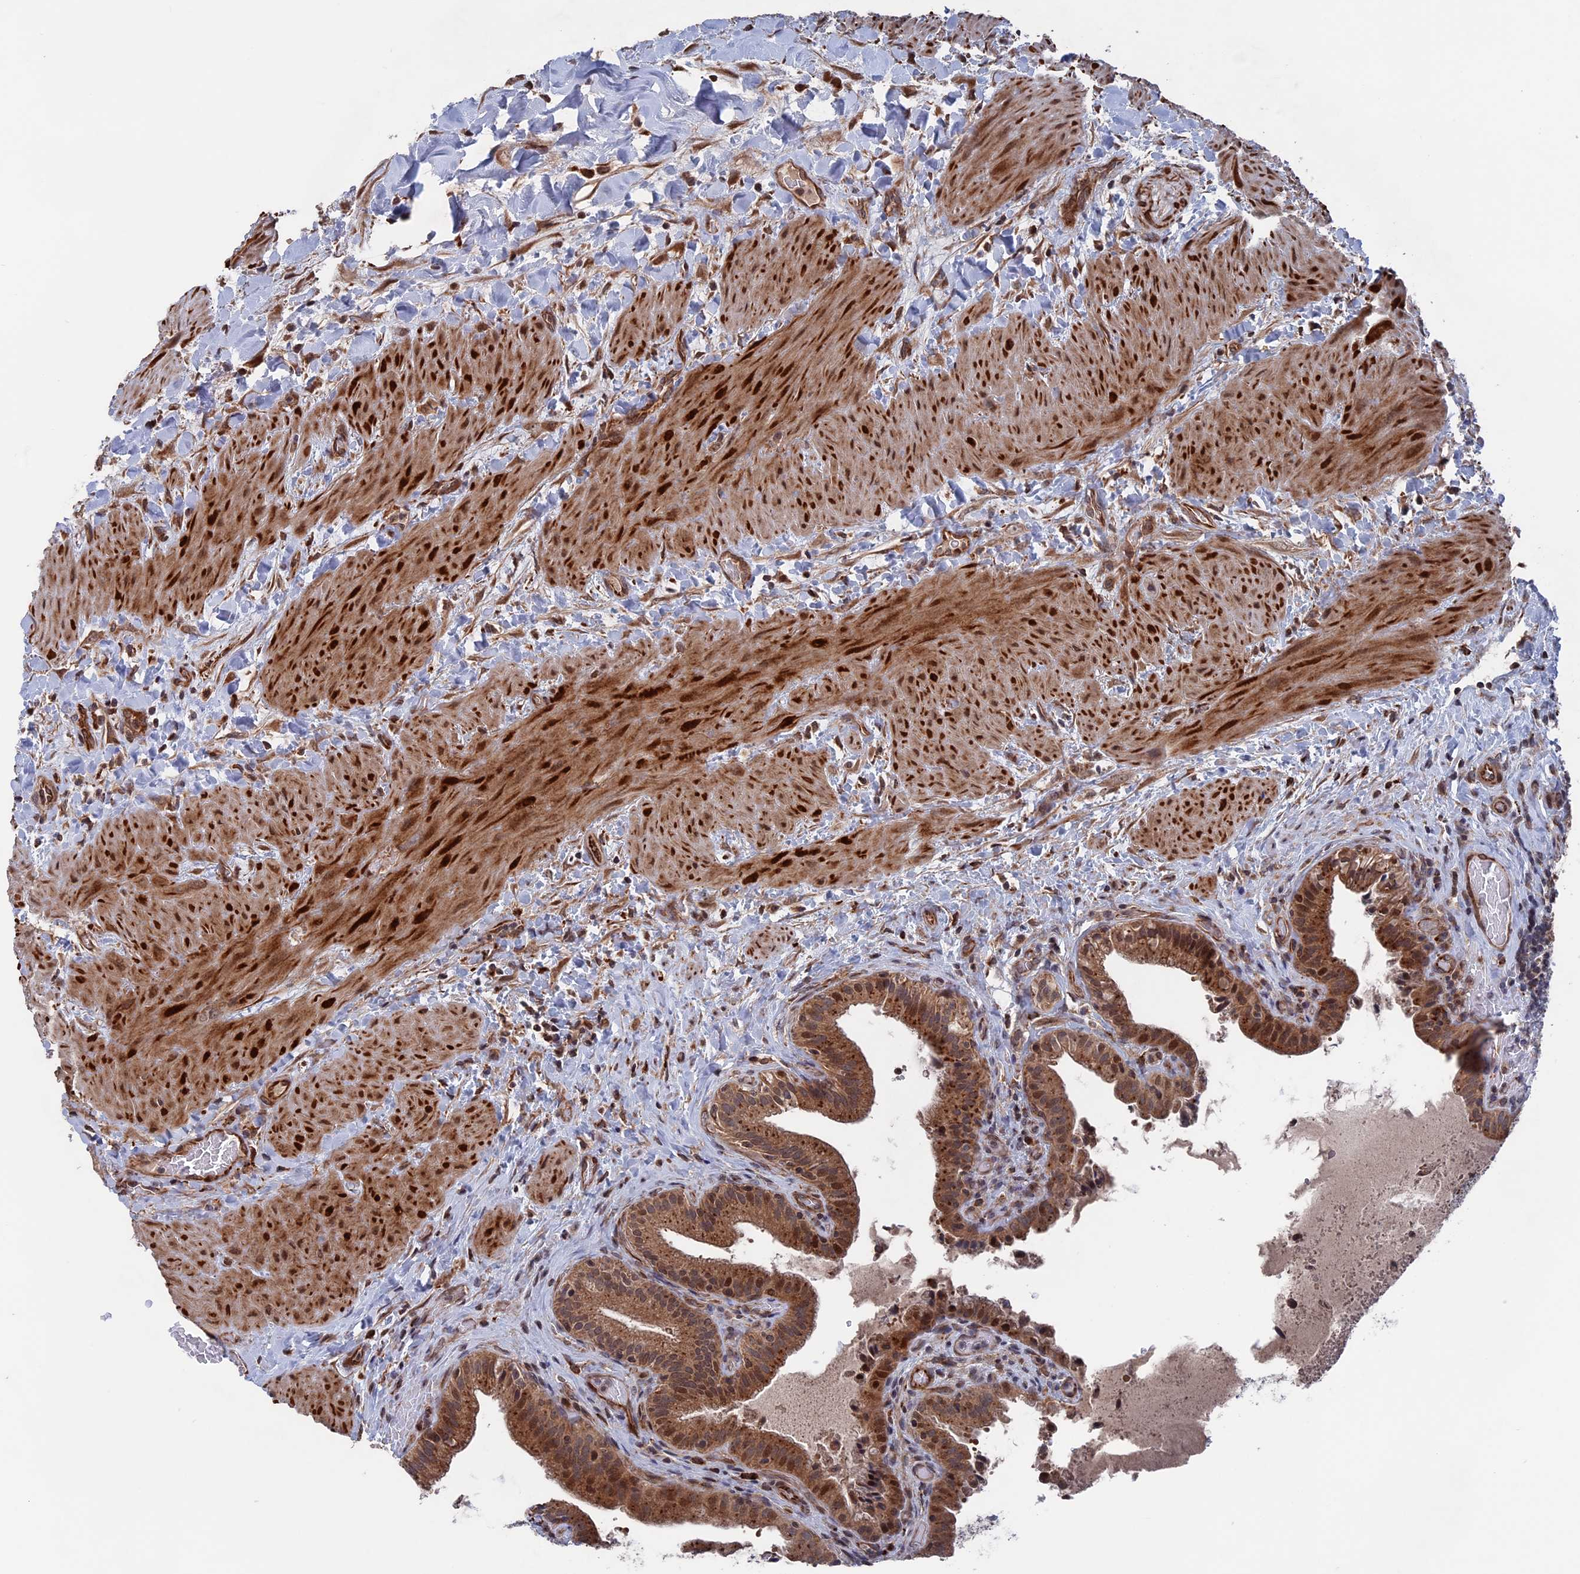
{"staining": {"intensity": "moderate", "quantity": ">75%", "location": "cytoplasmic/membranous,nuclear"}, "tissue": "gallbladder", "cell_type": "Glandular cells", "image_type": "normal", "snomed": [{"axis": "morphology", "description": "Normal tissue, NOS"}, {"axis": "topography", "description": "Gallbladder"}], "caption": "Protein staining by immunohistochemistry (IHC) demonstrates moderate cytoplasmic/membranous,nuclear expression in approximately >75% of glandular cells in unremarkable gallbladder. (brown staining indicates protein expression, while blue staining denotes nuclei).", "gene": "PLA2G15", "patient": {"sex": "male", "age": 24}}